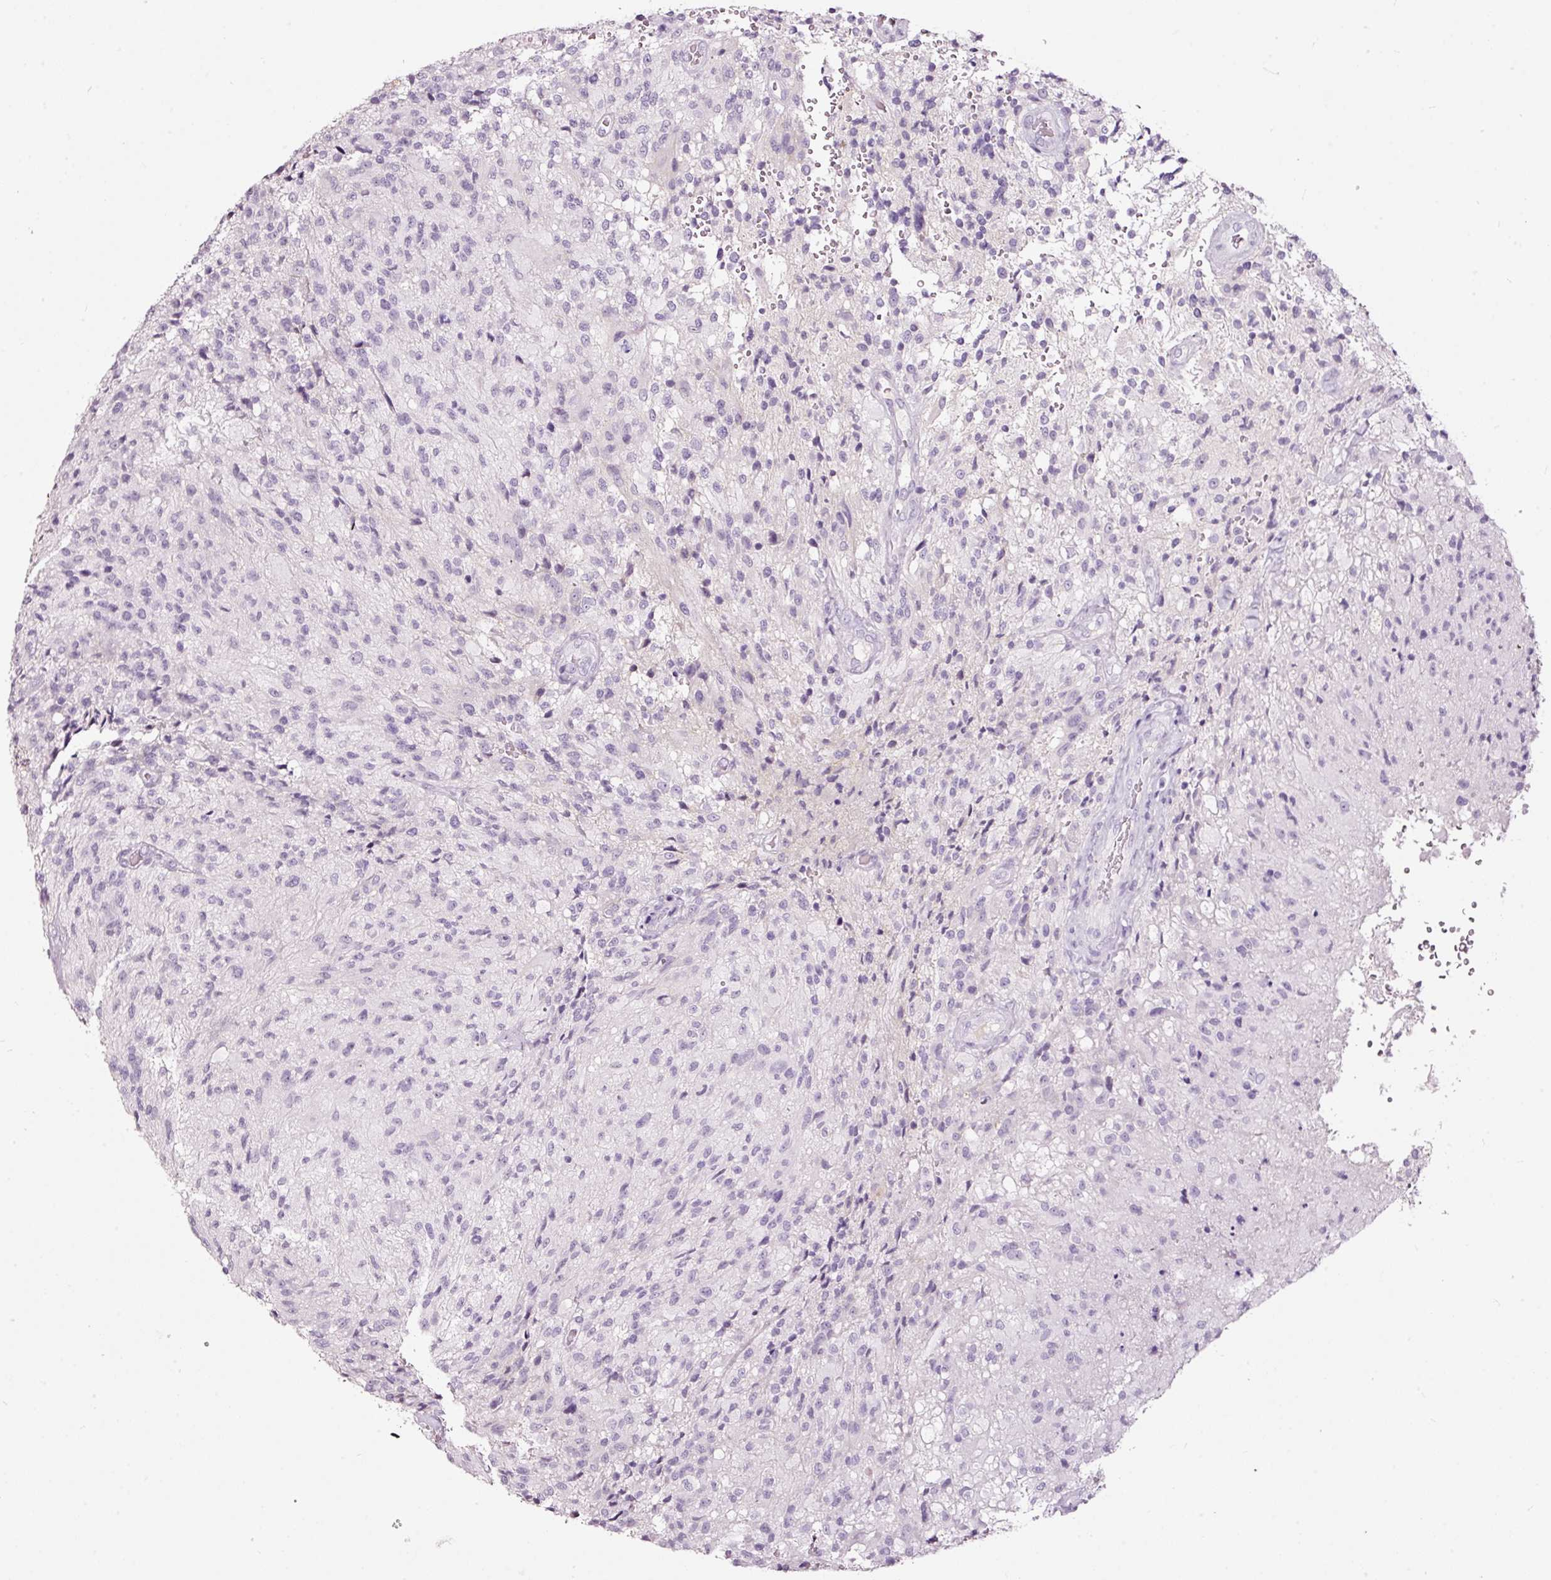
{"staining": {"intensity": "negative", "quantity": "none", "location": "none"}, "tissue": "glioma", "cell_type": "Tumor cells", "image_type": "cancer", "snomed": [{"axis": "morphology", "description": "Normal tissue, NOS"}, {"axis": "morphology", "description": "Glioma, malignant, High grade"}, {"axis": "topography", "description": "Cerebral cortex"}], "caption": "DAB (3,3'-diaminobenzidine) immunohistochemical staining of human glioma exhibits no significant positivity in tumor cells.", "gene": "LAMP3", "patient": {"sex": "male", "age": 56}}